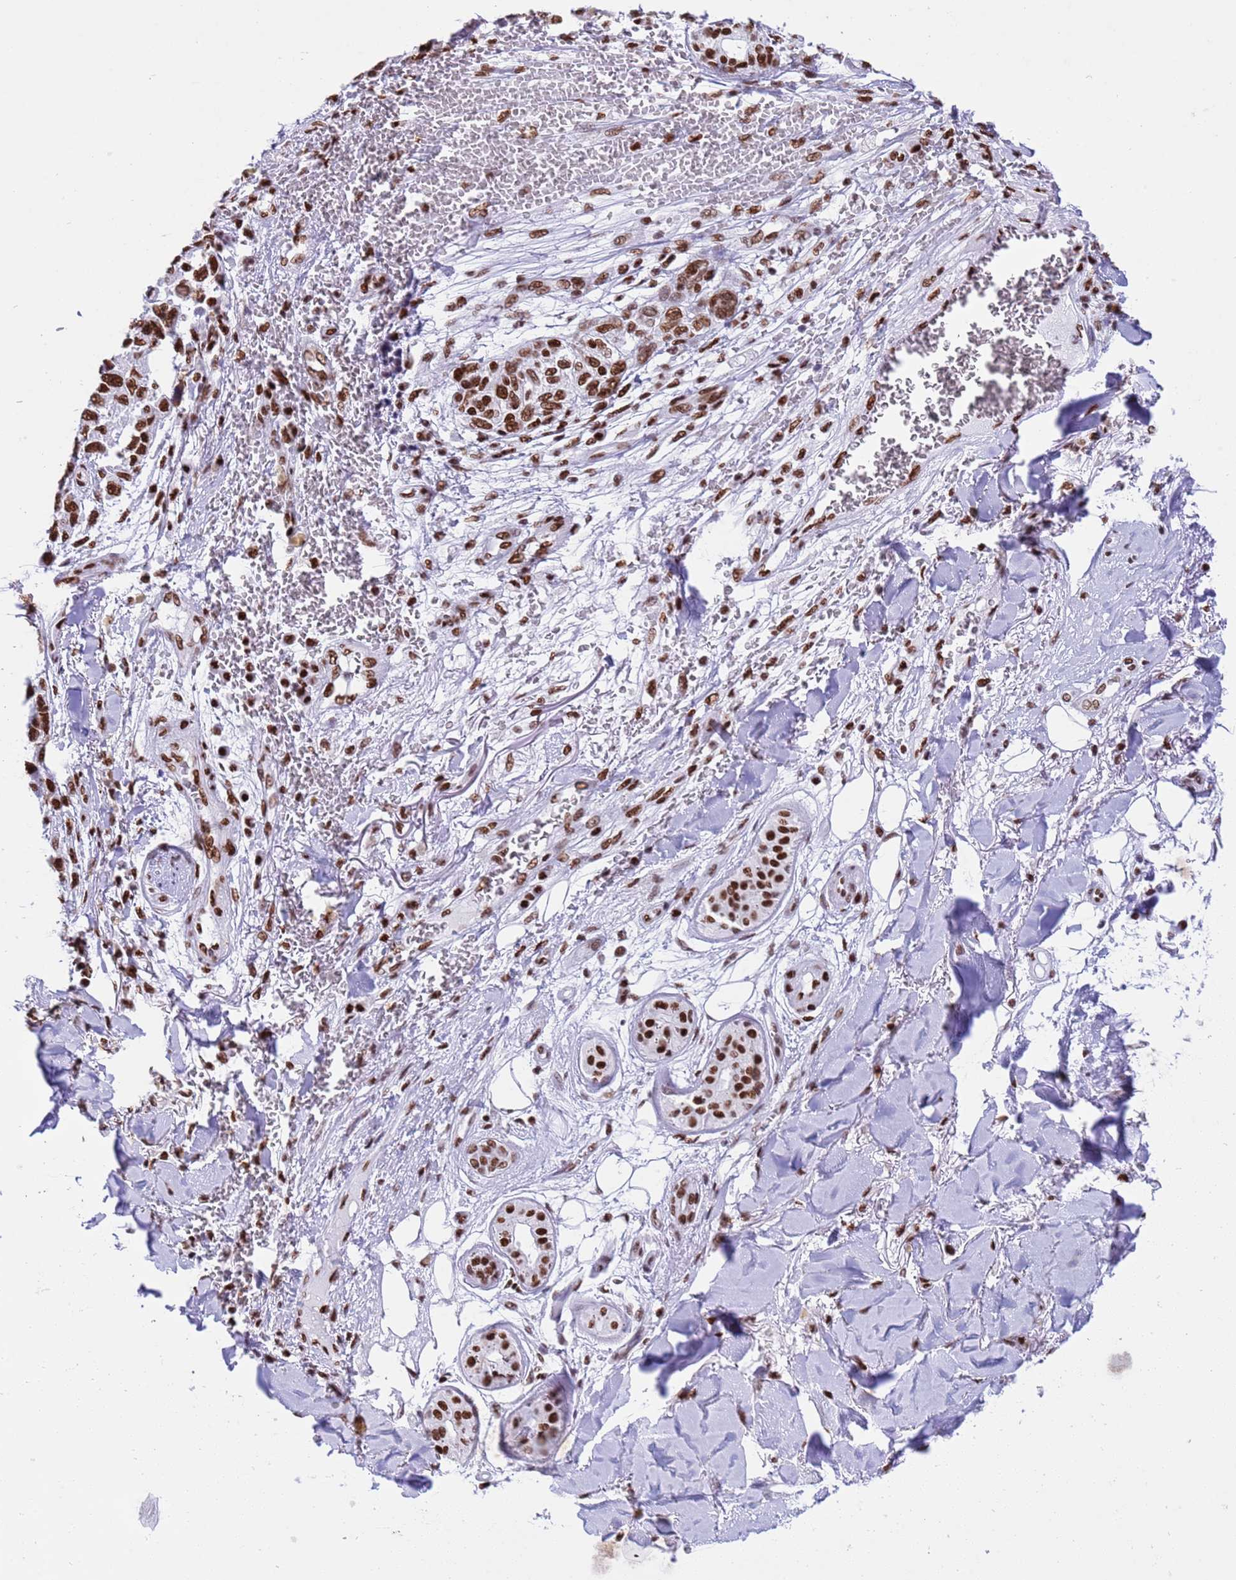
{"staining": {"intensity": "strong", "quantity": ">75%", "location": "nuclear"}, "tissue": "melanoma", "cell_type": "Tumor cells", "image_type": "cancer", "snomed": [{"axis": "morphology", "description": "Normal tissue, NOS"}, {"axis": "morphology", "description": "Malignant melanoma, NOS"}, {"axis": "topography", "description": "Skin"}], "caption": "A high-resolution micrograph shows immunohistochemistry (IHC) staining of melanoma, which shows strong nuclear staining in about >75% of tumor cells.", "gene": "RALY", "patient": {"sex": "female", "age": 96}}